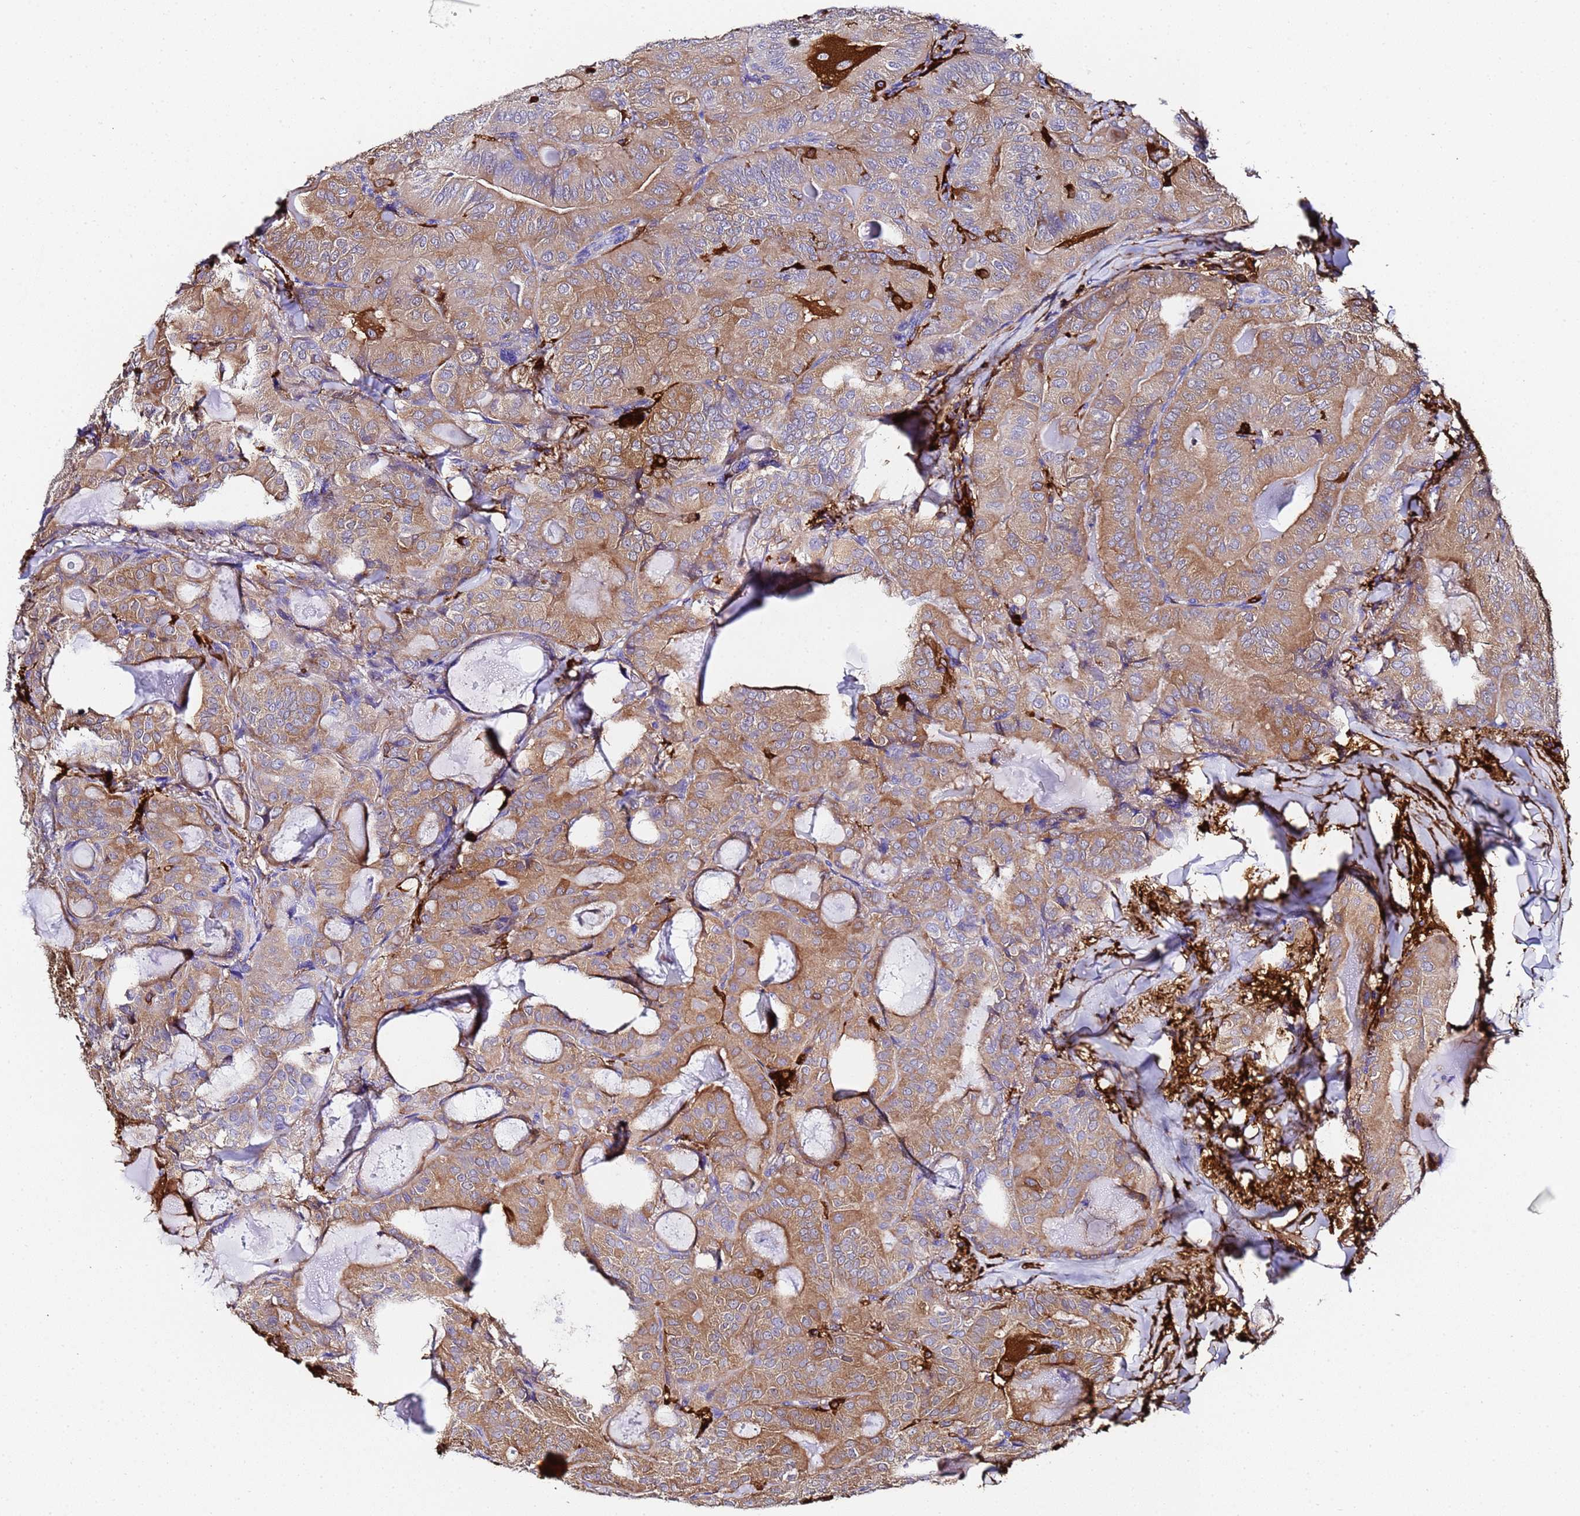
{"staining": {"intensity": "moderate", "quantity": ">75%", "location": "cytoplasmic/membranous"}, "tissue": "thyroid cancer", "cell_type": "Tumor cells", "image_type": "cancer", "snomed": [{"axis": "morphology", "description": "Papillary adenocarcinoma, NOS"}, {"axis": "topography", "description": "Thyroid gland"}], "caption": "IHC (DAB (3,3'-diaminobenzidine)) staining of thyroid cancer (papillary adenocarcinoma) demonstrates moderate cytoplasmic/membranous protein expression in about >75% of tumor cells.", "gene": "FTL", "patient": {"sex": "female", "age": 68}}